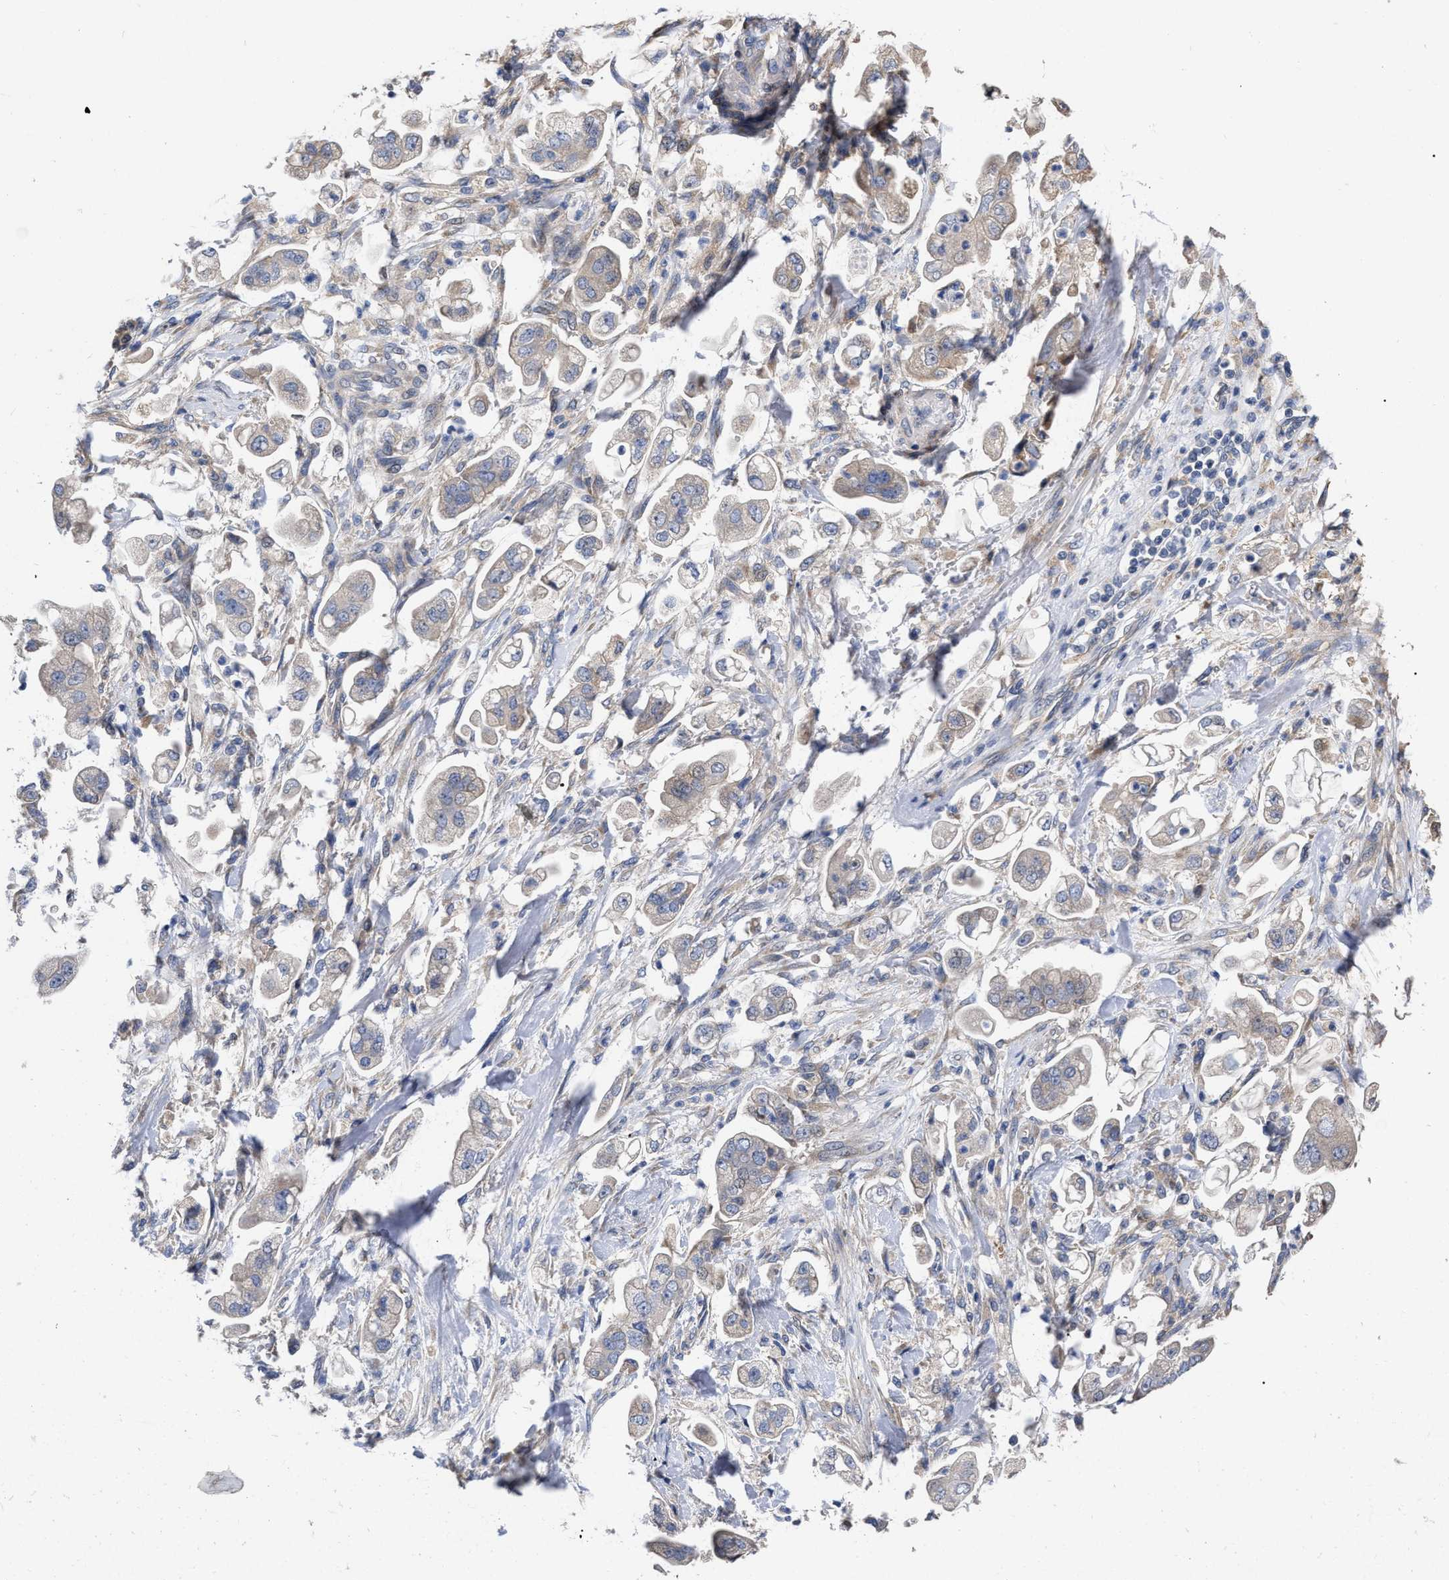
{"staining": {"intensity": "weak", "quantity": "<25%", "location": "cytoplasmic/membranous"}, "tissue": "stomach cancer", "cell_type": "Tumor cells", "image_type": "cancer", "snomed": [{"axis": "morphology", "description": "Adenocarcinoma, NOS"}, {"axis": "topography", "description": "Stomach"}], "caption": "Immunohistochemistry image of human stomach cancer stained for a protein (brown), which demonstrates no positivity in tumor cells. Brightfield microscopy of immunohistochemistry stained with DAB (brown) and hematoxylin (blue), captured at high magnification.", "gene": "MLST8", "patient": {"sex": "male", "age": 62}}